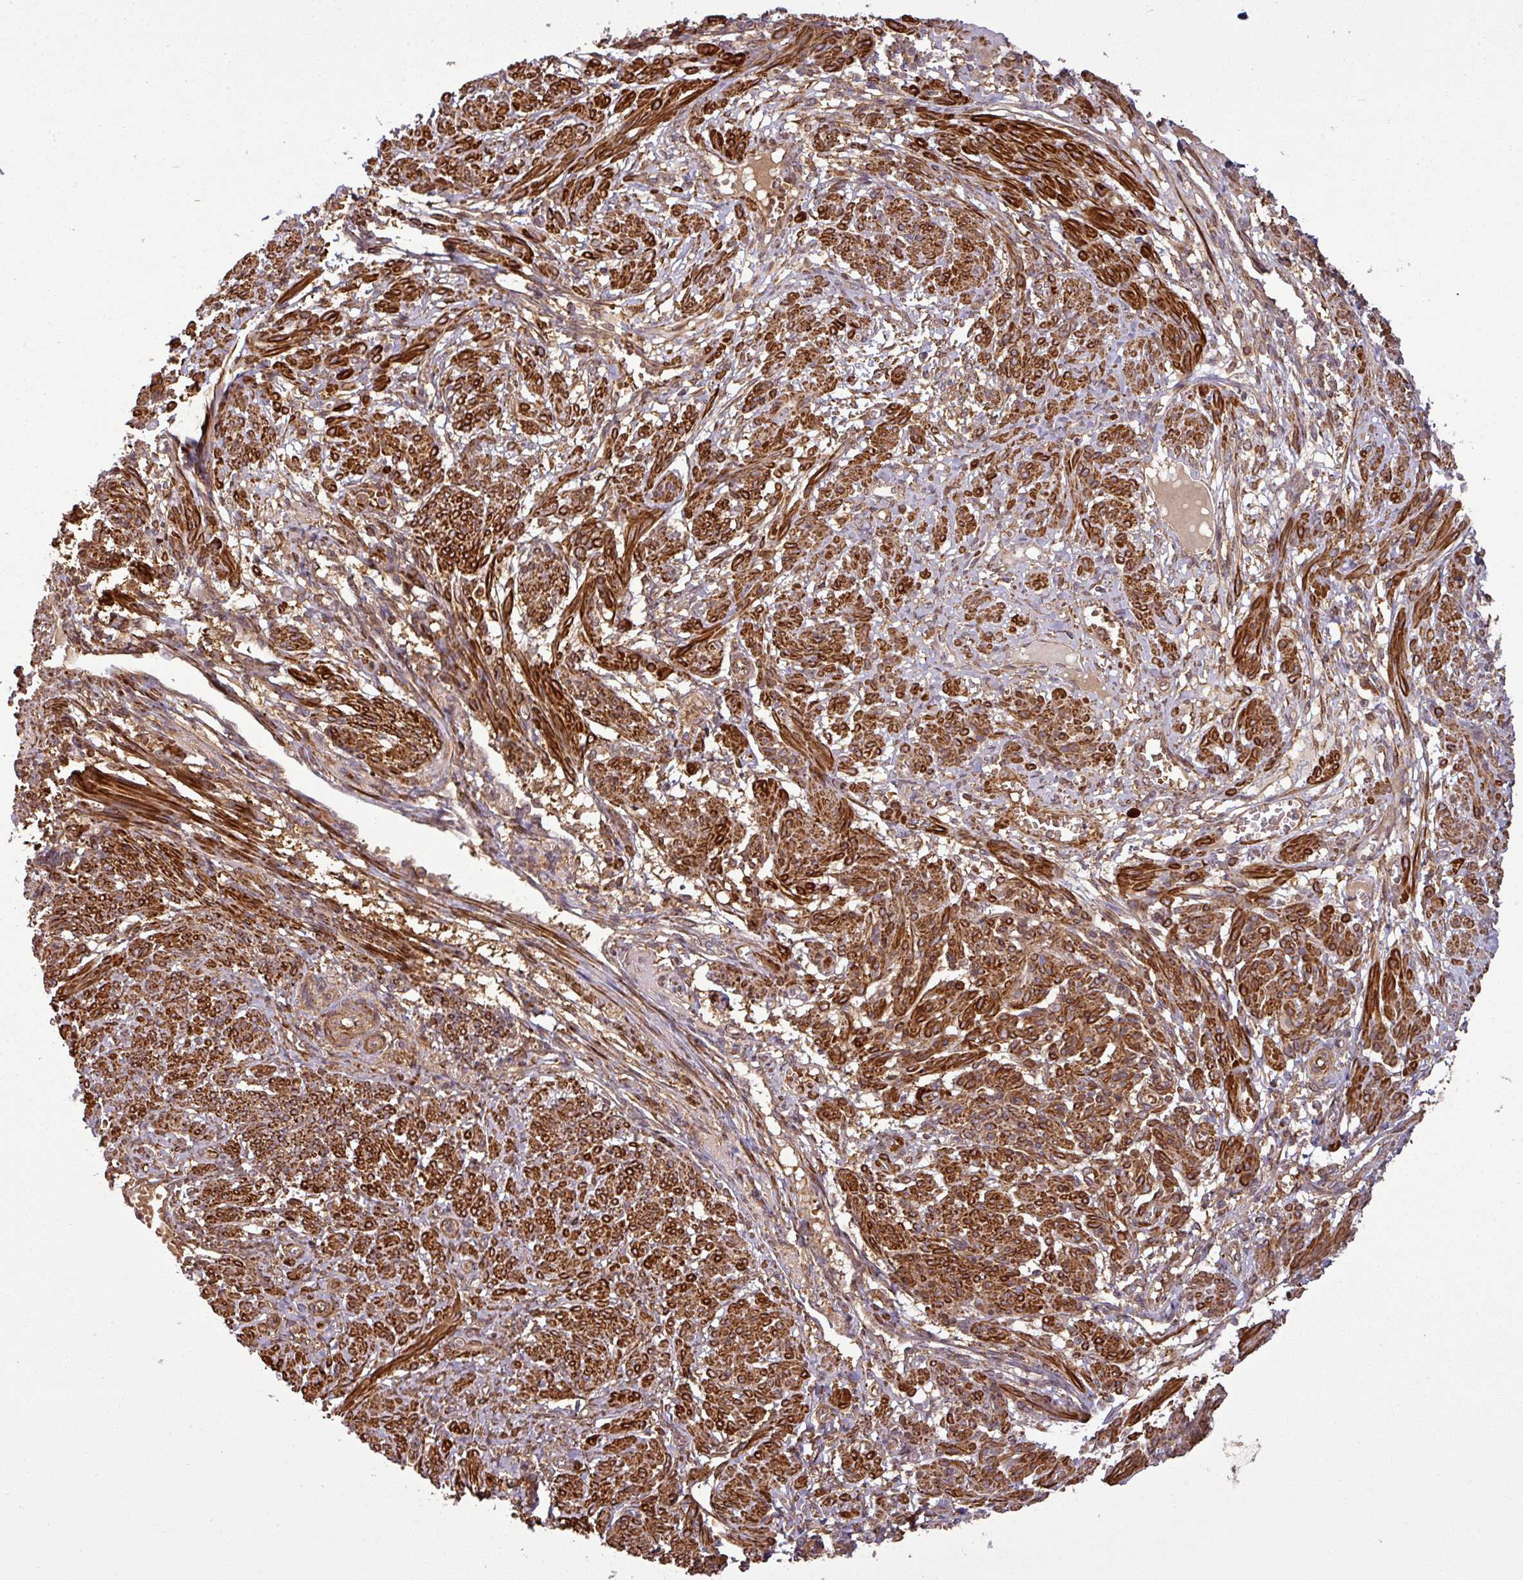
{"staining": {"intensity": "strong", "quantity": ">75%", "location": "cytoplasmic/membranous"}, "tissue": "smooth muscle", "cell_type": "Smooth muscle cells", "image_type": "normal", "snomed": [{"axis": "morphology", "description": "Normal tissue, NOS"}, {"axis": "topography", "description": "Smooth muscle"}], "caption": "DAB (3,3'-diaminobenzidine) immunohistochemical staining of benign human smooth muscle reveals strong cytoplasmic/membranous protein positivity in about >75% of smooth muscle cells.", "gene": "MAP3K6", "patient": {"sex": "female", "age": 39}}